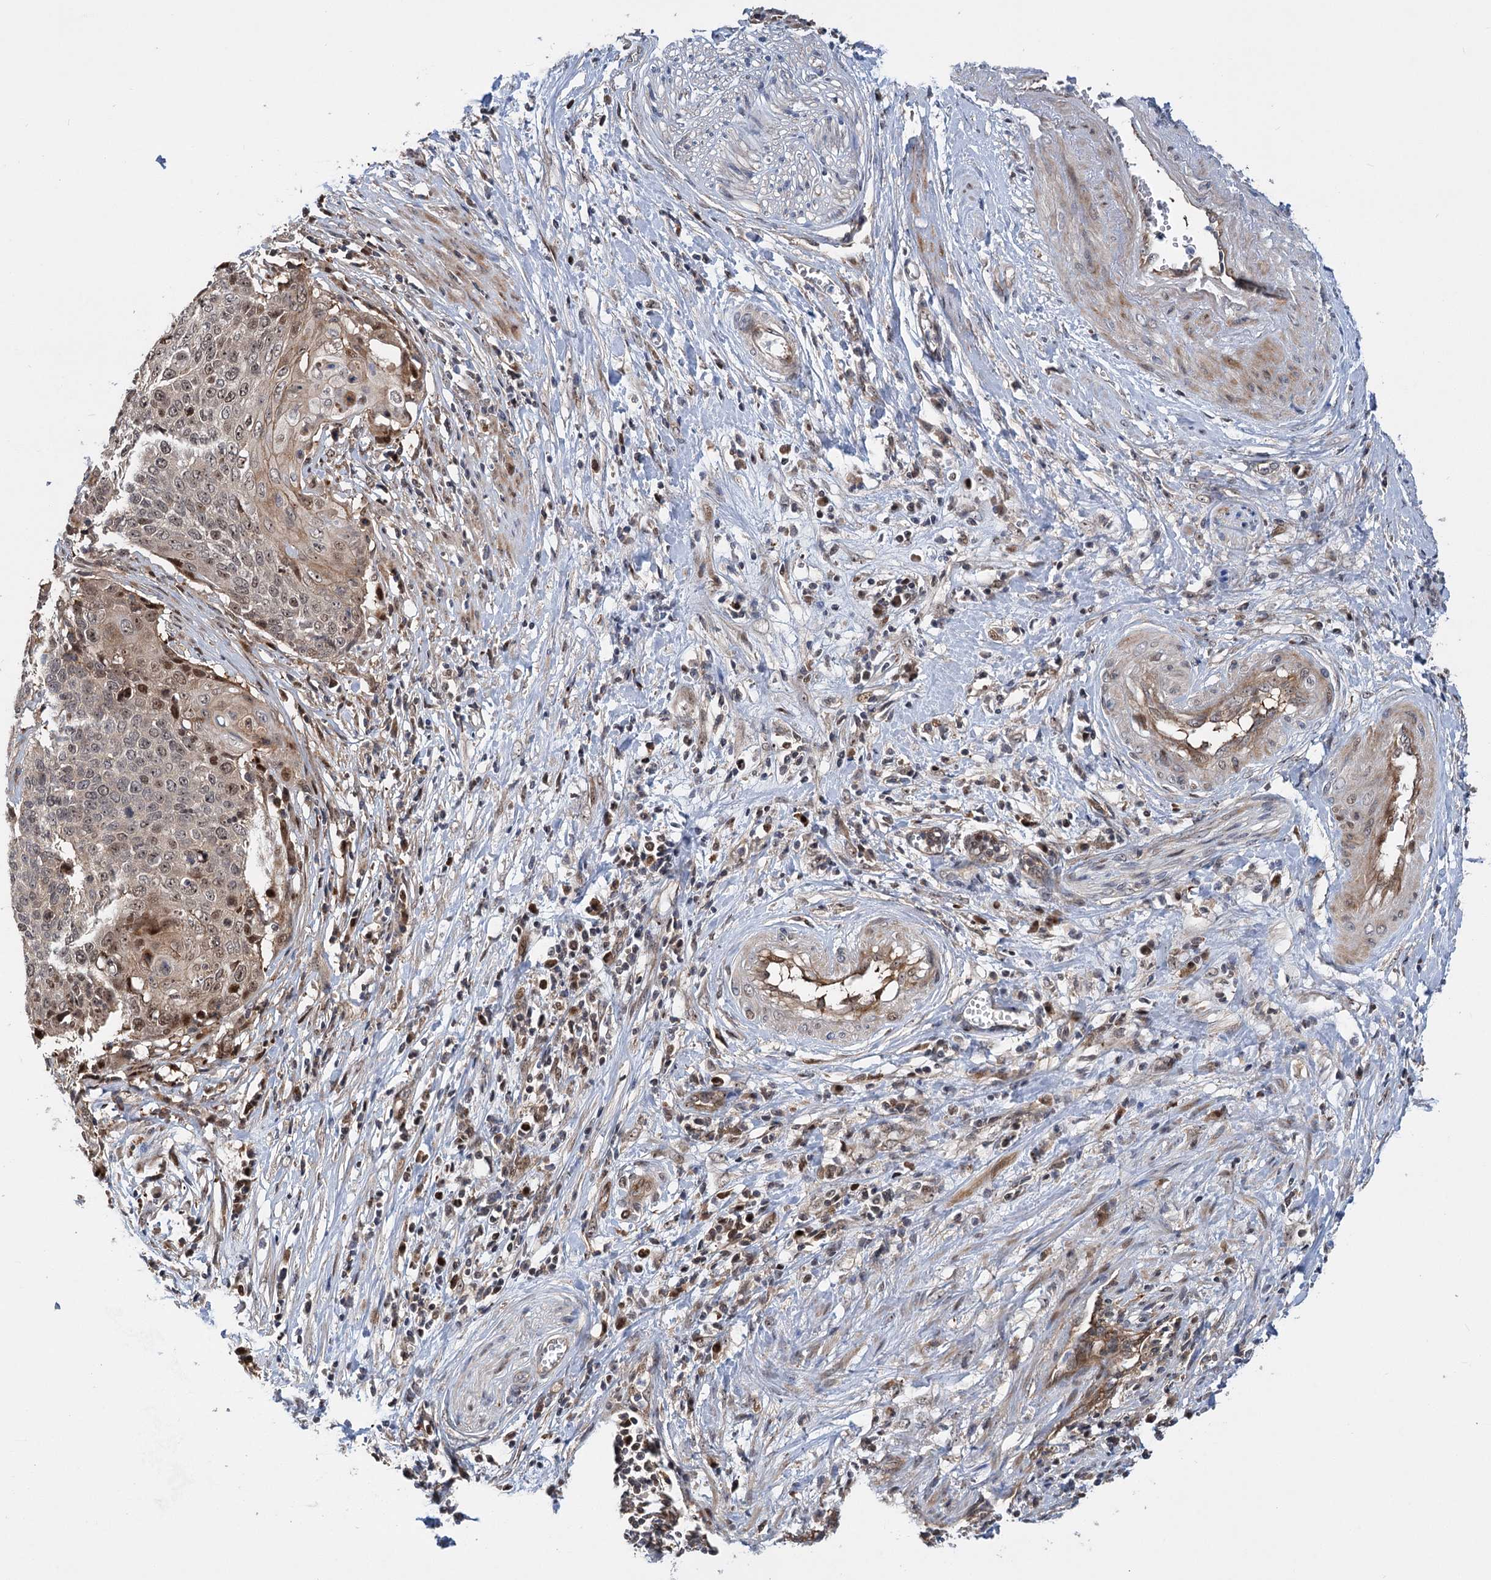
{"staining": {"intensity": "weak", "quantity": "25%-75%", "location": "nuclear"}, "tissue": "cervical cancer", "cell_type": "Tumor cells", "image_type": "cancer", "snomed": [{"axis": "morphology", "description": "Squamous cell carcinoma, NOS"}, {"axis": "topography", "description": "Cervix"}], "caption": "The histopathology image demonstrates immunohistochemical staining of squamous cell carcinoma (cervical). There is weak nuclear positivity is appreciated in approximately 25%-75% of tumor cells. Immunohistochemistry (ihc) stains the protein in brown and the nuclei are stained blue.", "gene": "GPBP1", "patient": {"sex": "female", "age": 39}}